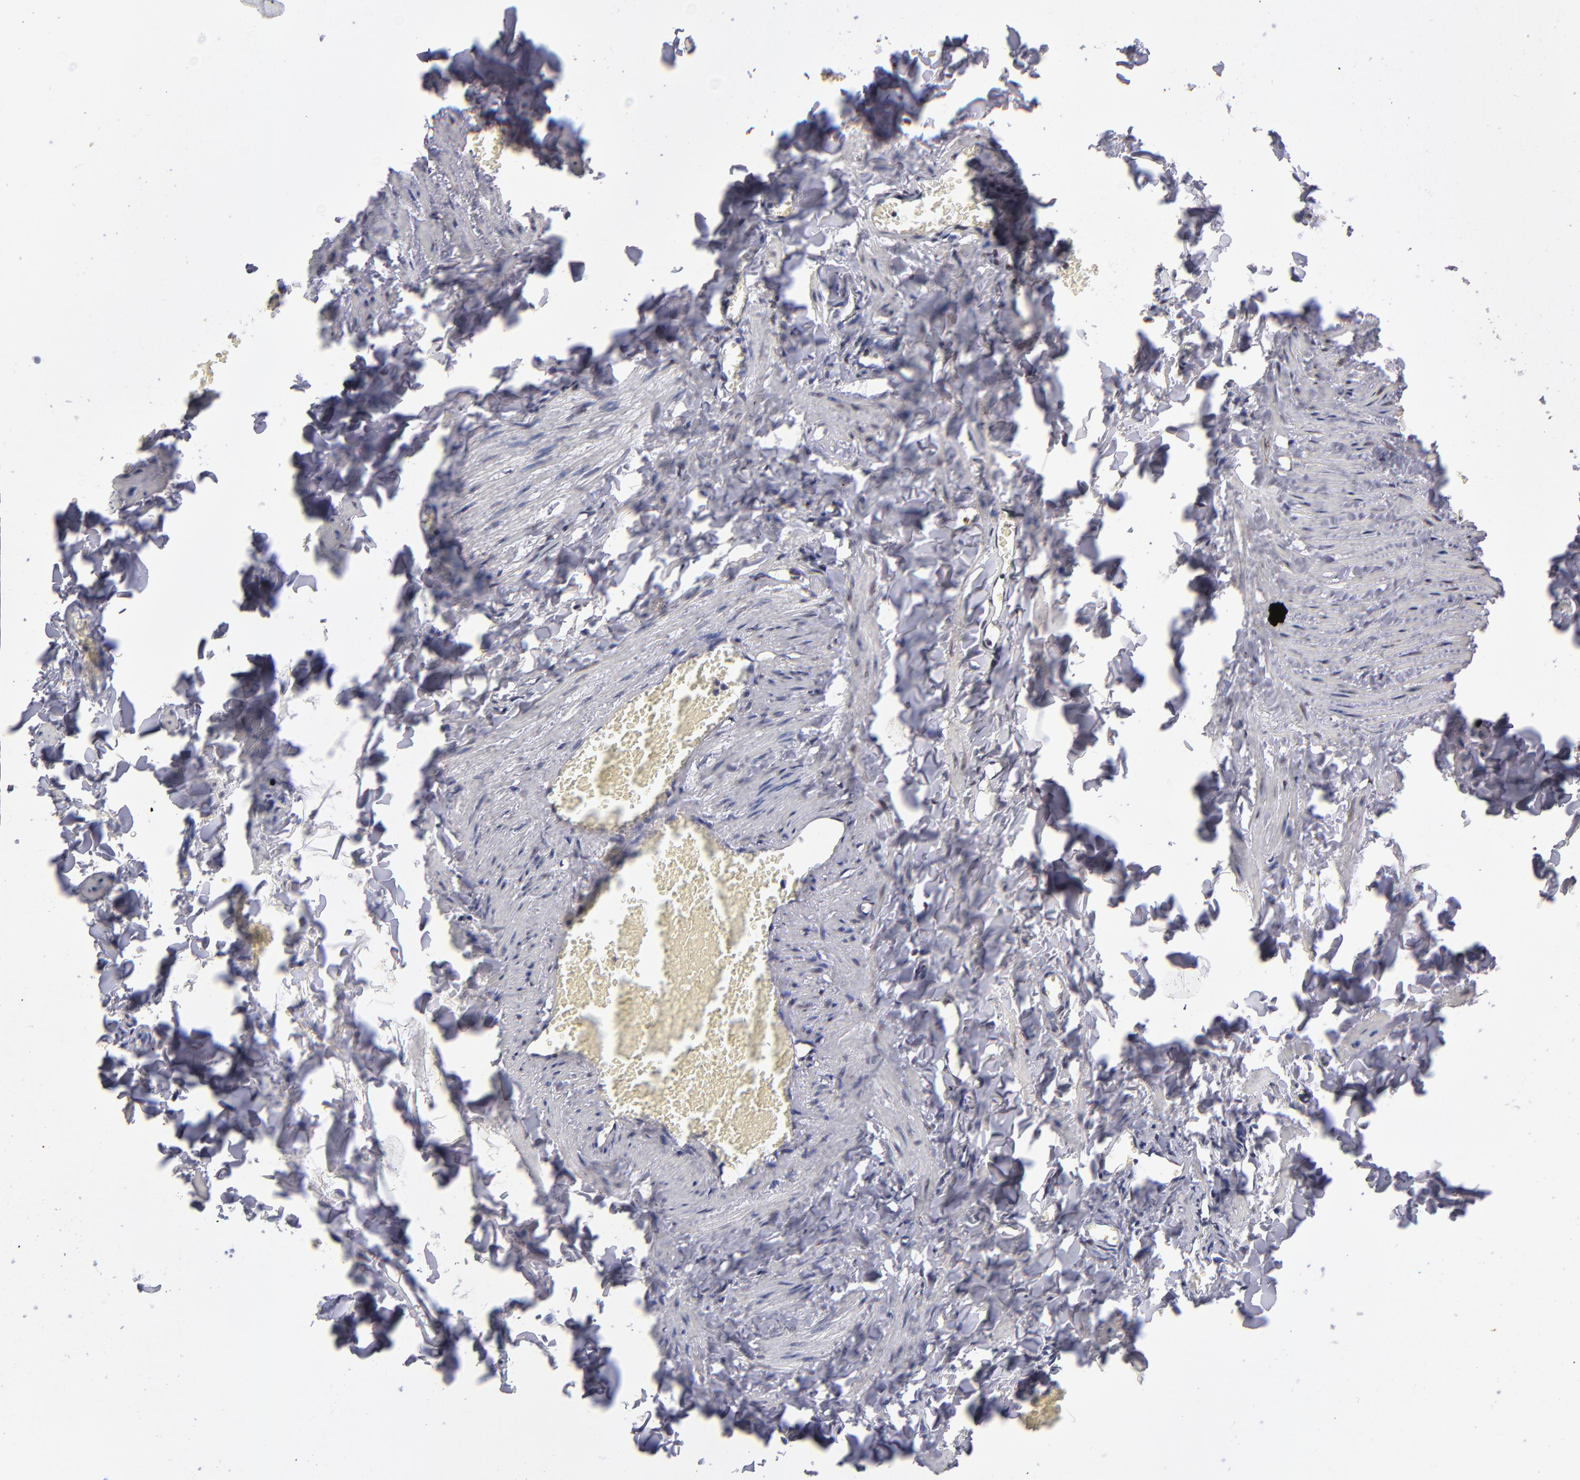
{"staining": {"intensity": "moderate", "quantity": ">75%", "location": "nuclear"}, "tissue": "adipose tissue", "cell_type": "Adipocytes", "image_type": "normal", "snomed": [{"axis": "morphology", "description": "Normal tissue, NOS"}, {"axis": "topography", "description": "Vascular tissue"}], "caption": "This is a histology image of immunohistochemistry staining of benign adipose tissue, which shows moderate expression in the nuclear of adipocytes.", "gene": "CSDC2", "patient": {"sex": "male", "age": 41}}